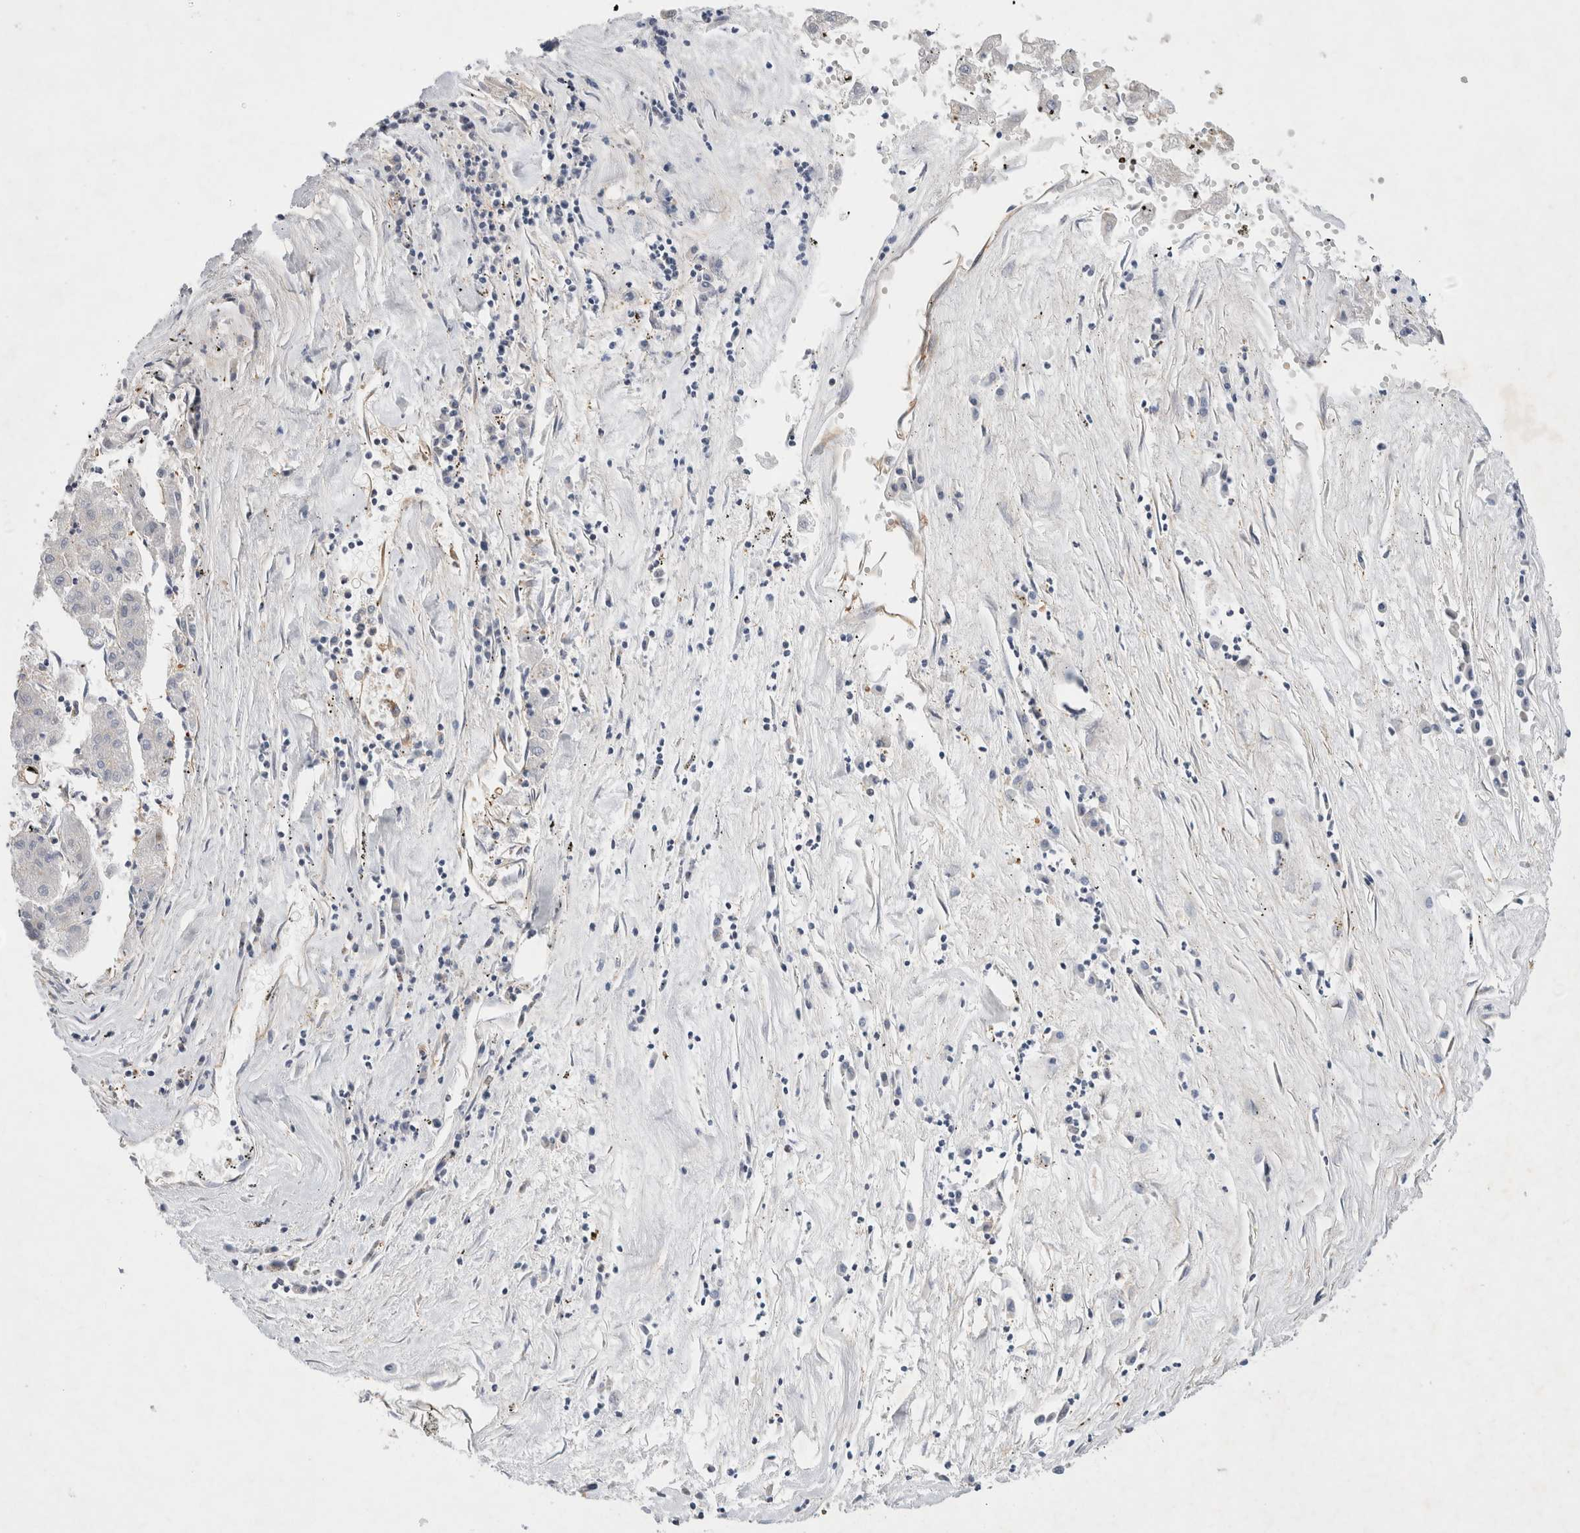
{"staining": {"intensity": "negative", "quantity": "none", "location": "none"}, "tissue": "liver cancer", "cell_type": "Tumor cells", "image_type": "cancer", "snomed": [{"axis": "morphology", "description": "Carcinoma, Hepatocellular, NOS"}, {"axis": "topography", "description": "Liver"}], "caption": "A high-resolution micrograph shows immunohistochemistry (IHC) staining of liver cancer, which displays no significant staining in tumor cells. The staining is performed using DAB brown chromogen with nuclei counter-stained in using hematoxylin.", "gene": "GPR150", "patient": {"sex": "male", "age": 72}}